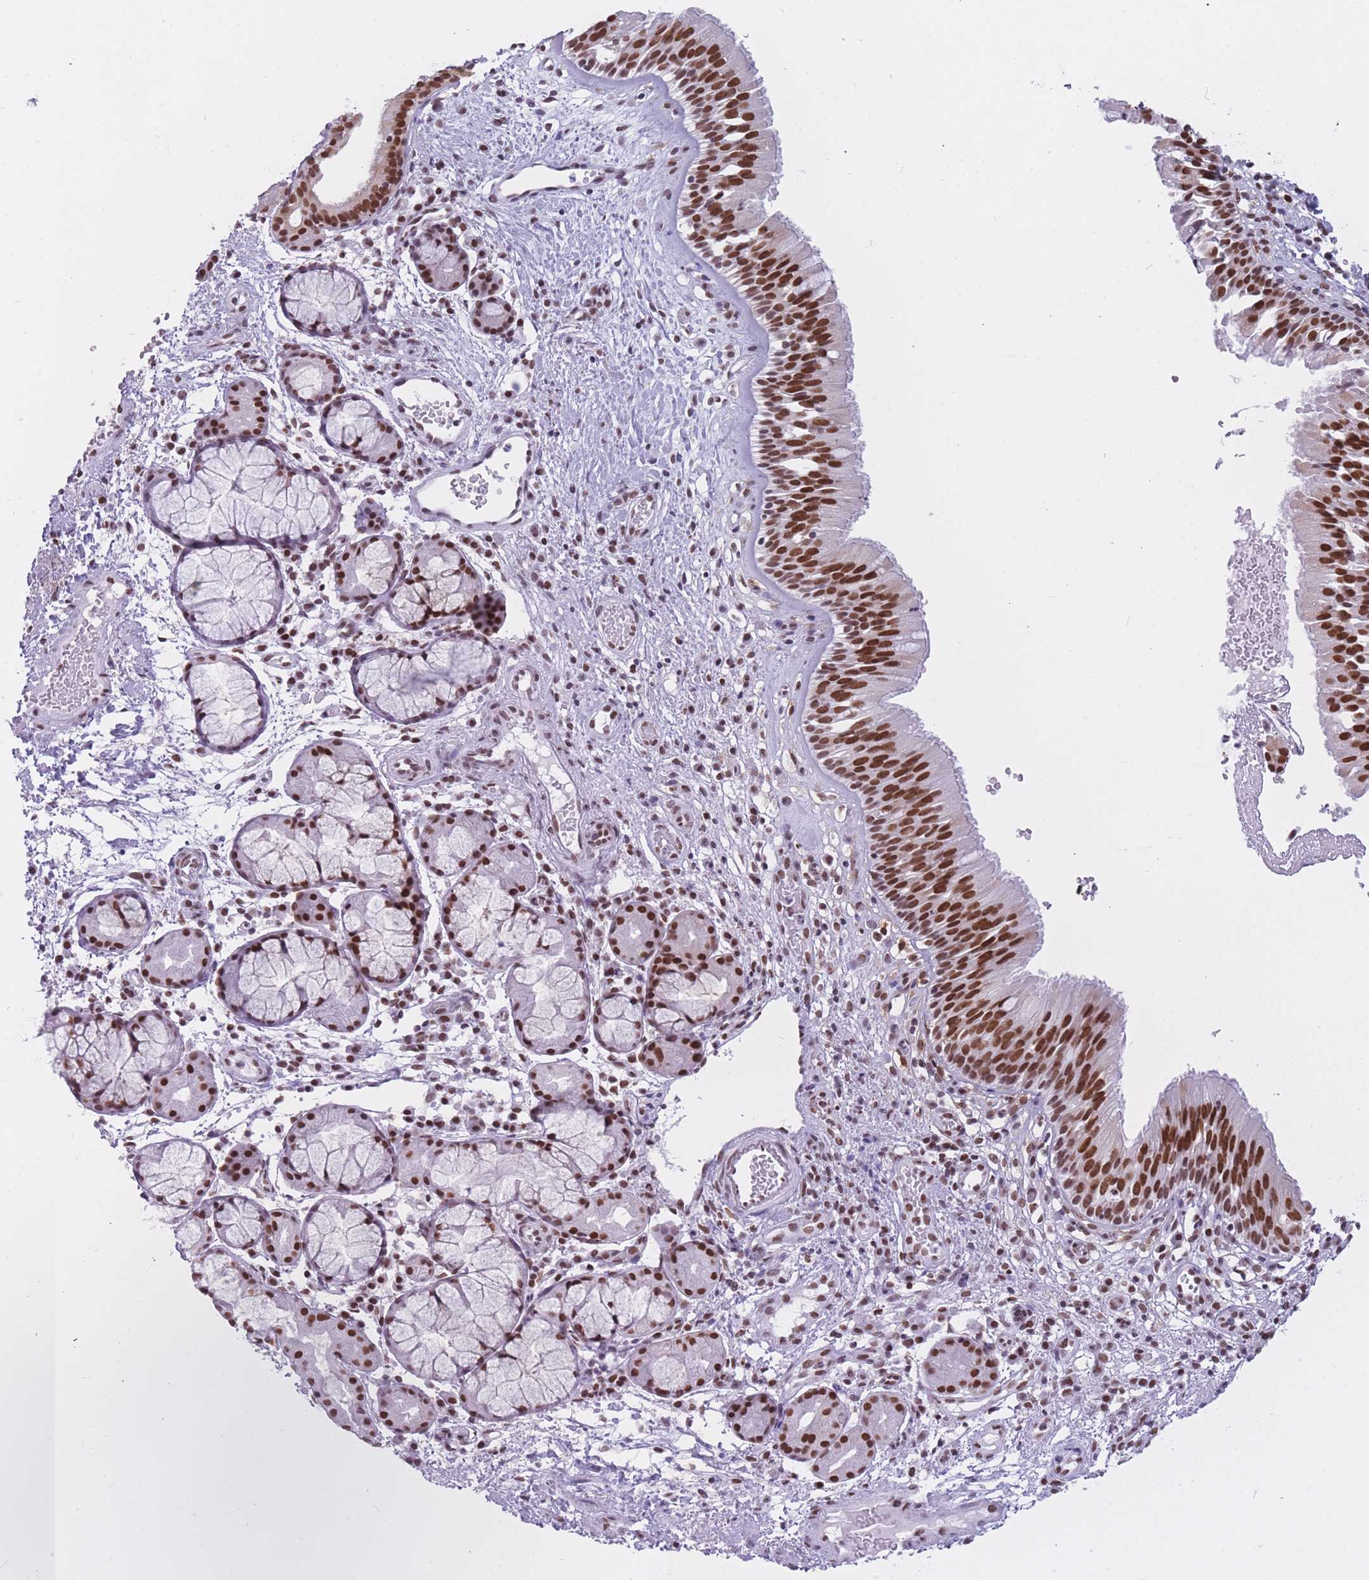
{"staining": {"intensity": "strong", "quantity": ">75%", "location": "nuclear"}, "tissue": "nasopharynx", "cell_type": "Respiratory epithelial cells", "image_type": "normal", "snomed": [{"axis": "morphology", "description": "Normal tissue, NOS"}, {"axis": "topography", "description": "Nasopharynx"}], "caption": "This micrograph reveals immunohistochemistry staining of normal human nasopharynx, with high strong nuclear positivity in approximately >75% of respiratory epithelial cells.", "gene": "HNRNPUL1", "patient": {"sex": "male", "age": 65}}